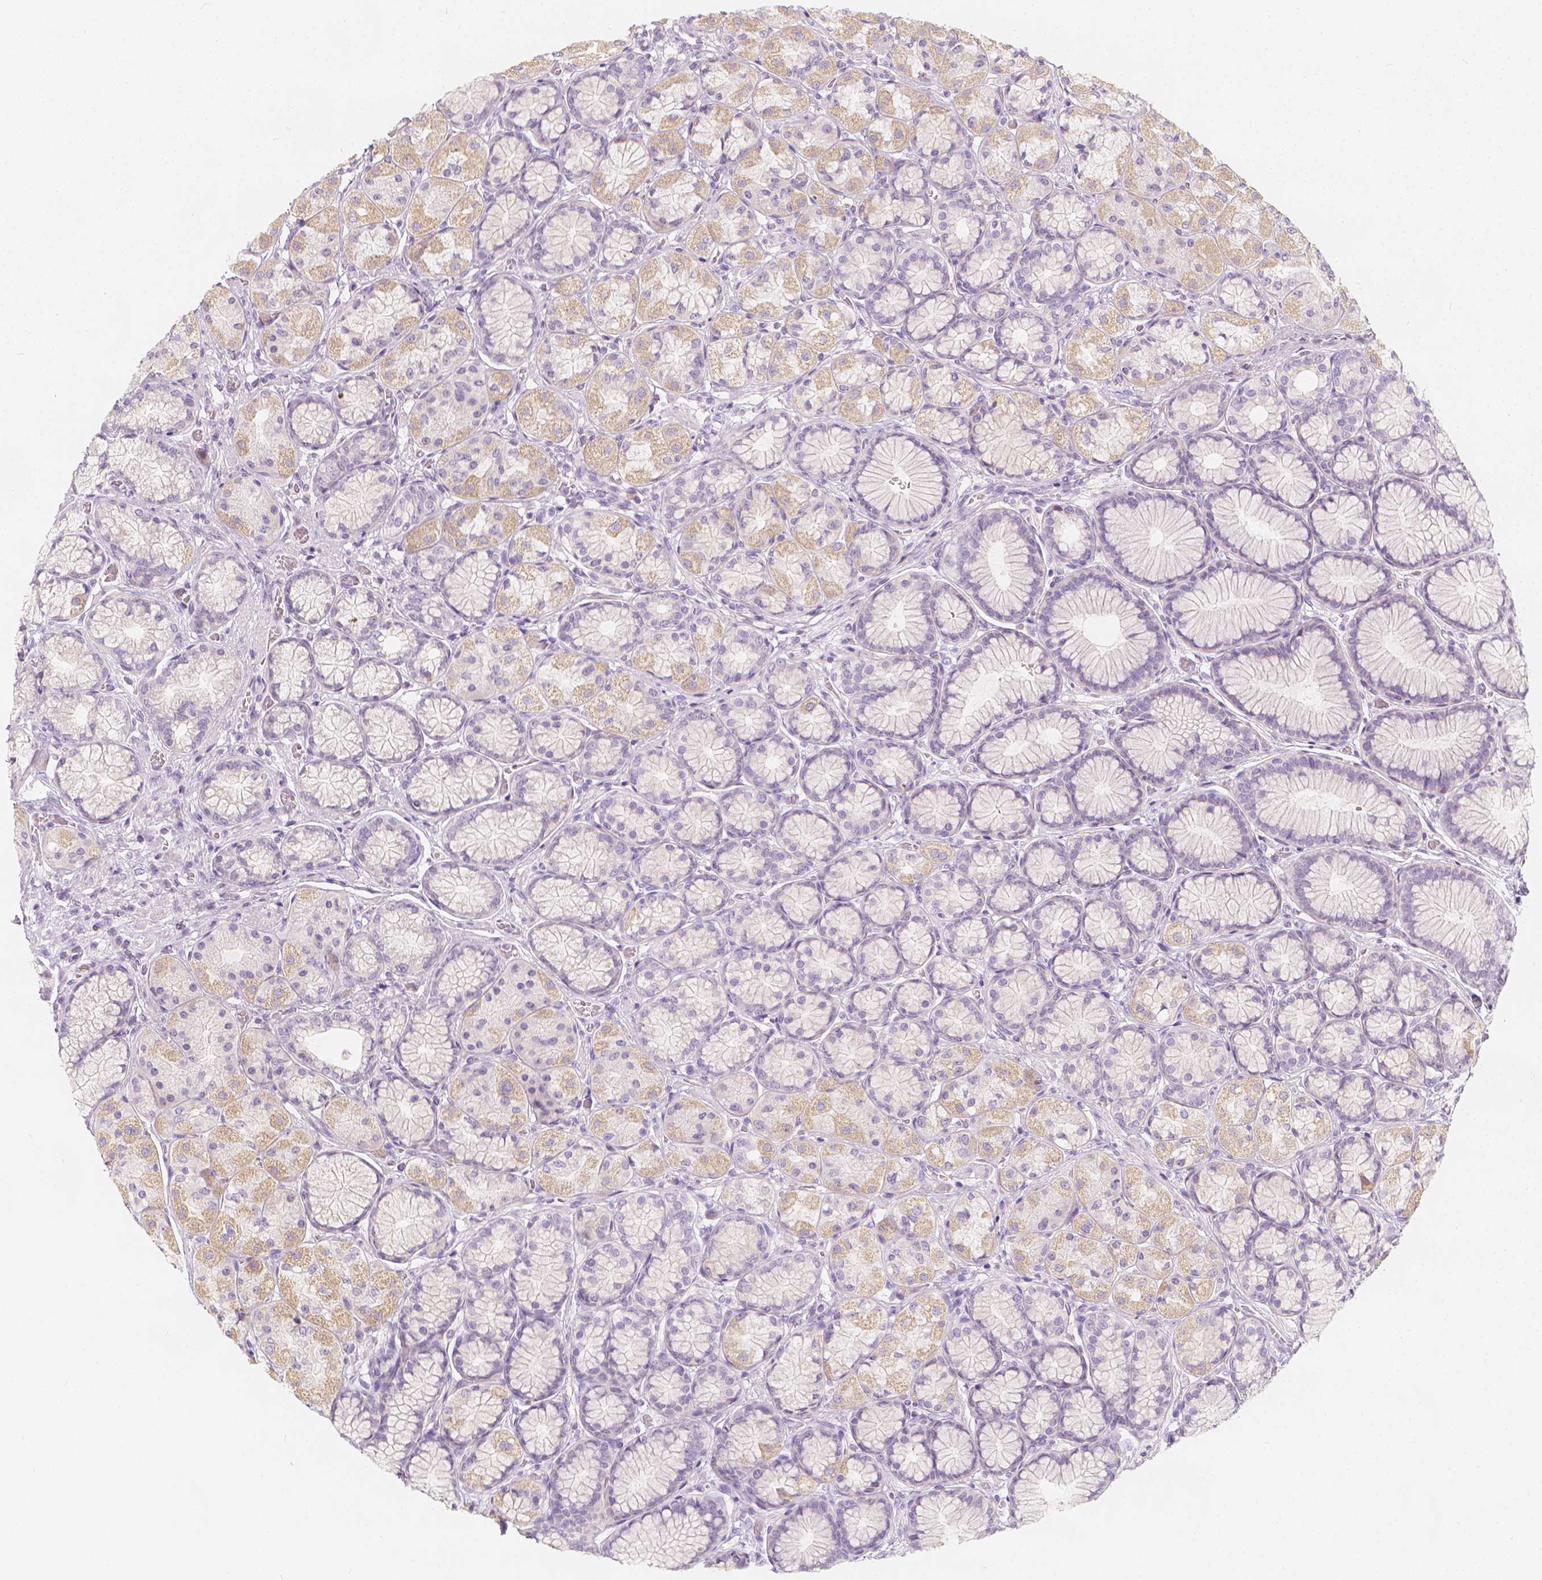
{"staining": {"intensity": "moderate", "quantity": "<25%", "location": "cytoplasmic/membranous"}, "tissue": "stomach", "cell_type": "Glandular cells", "image_type": "normal", "snomed": [{"axis": "morphology", "description": "Normal tissue, NOS"}, {"axis": "morphology", "description": "Adenocarcinoma, NOS"}, {"axis": "morphology", "description": "Adenocarcinoma, High grade"}, {"axis": "topography", "description": "Stomach, upper"}, {"axis": "topography", "description": "Stomach"}], "caption": "High-magnification brightfield microscopy of normal stomach stained with DAB (brown) and counterstained with hematoxylin (blue). glandular cells exhibit moderate cytoplasmic/membranous expression is identified in approximately<25% of cells.", "gene": "RBFOX1", "patient": {"sex": "female", "age": 65}}